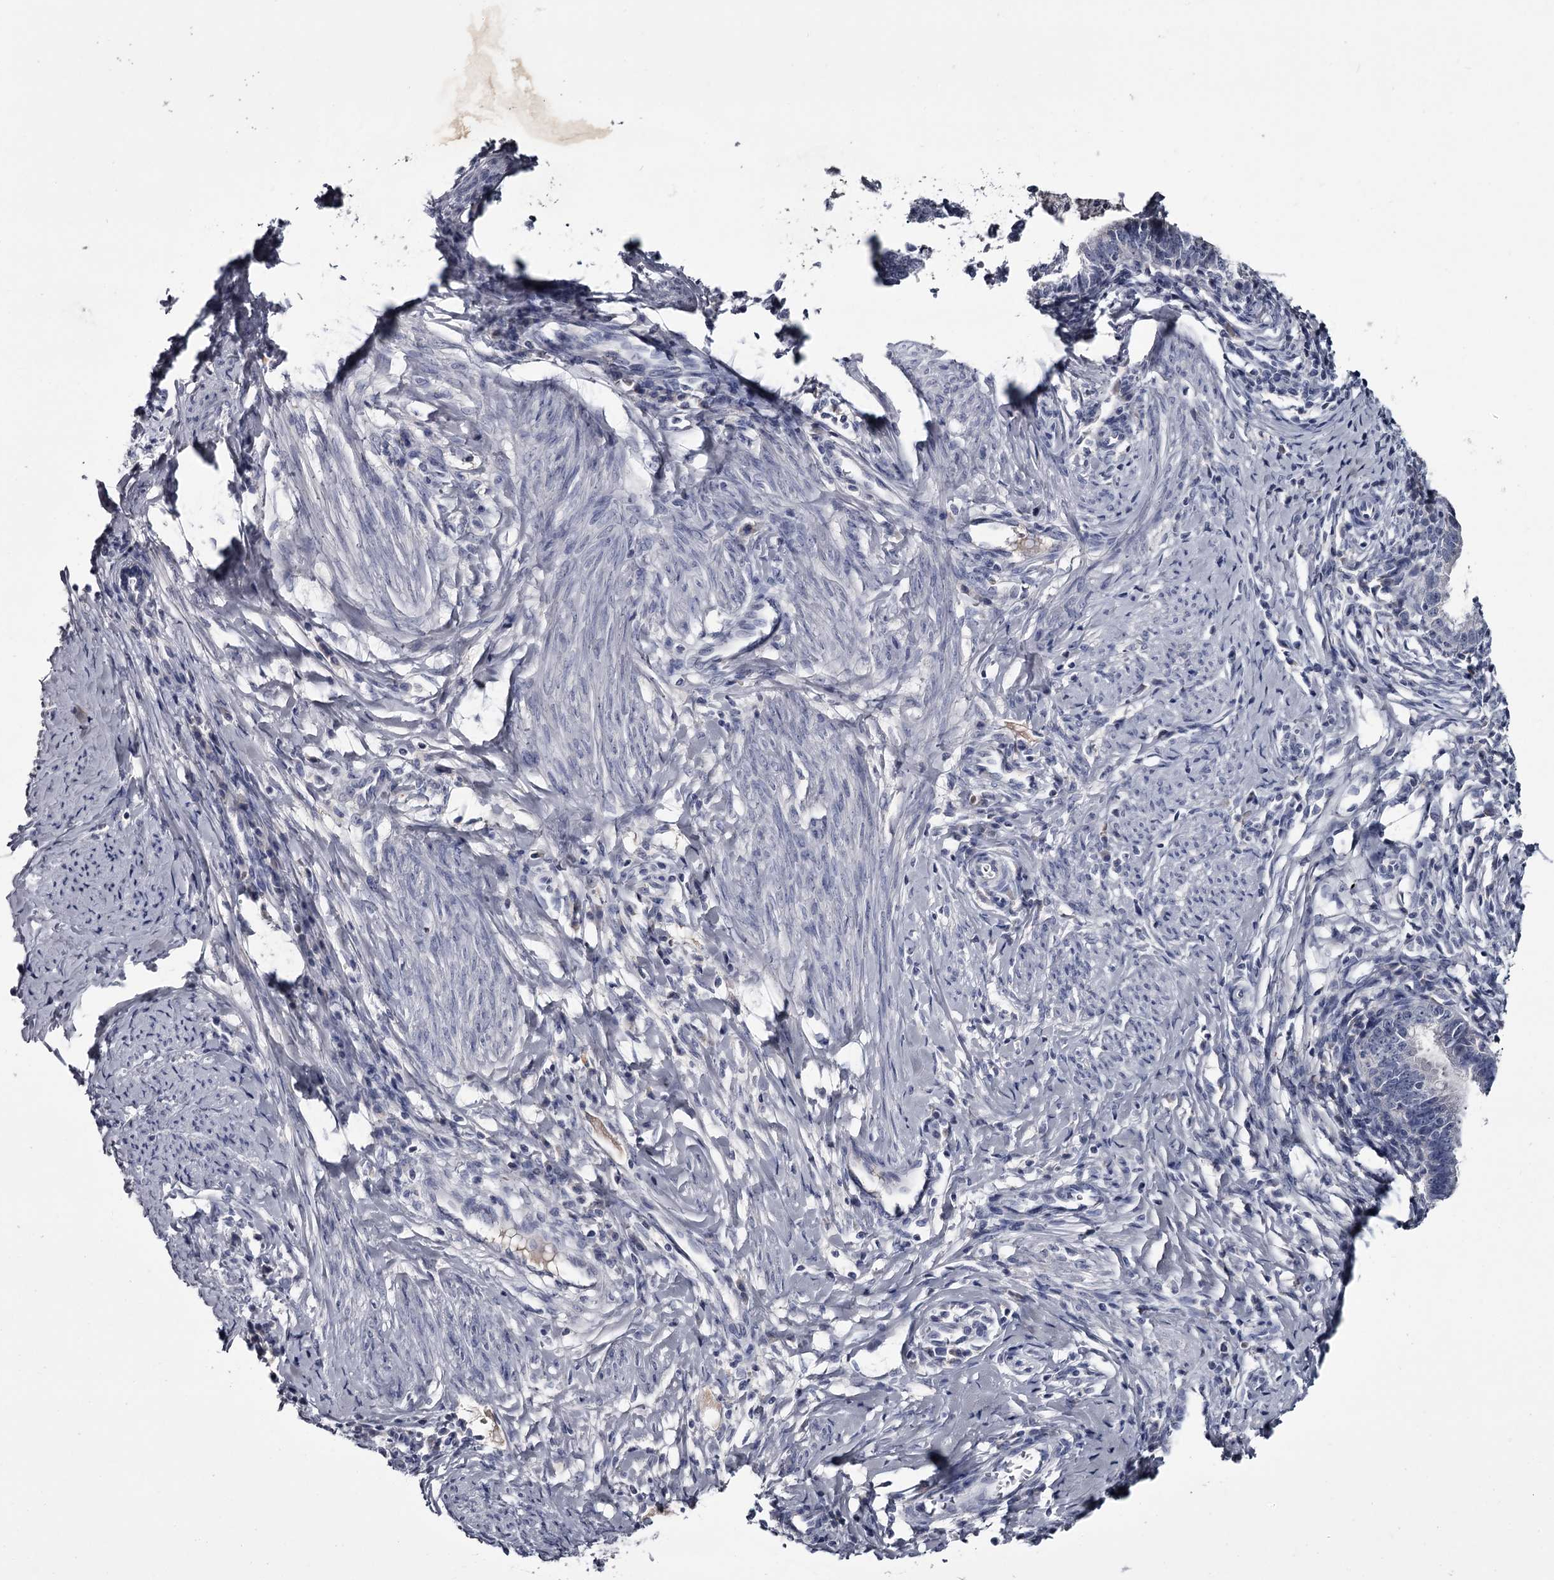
{"staining": {"intensity": "negative", "quantity": "none", "location": "none"}, "tissue": "cervical cancer", "cell_type": "Tumor cells", "image_type": "cancer", "snomed": [{"axis": "morphology", "description": "Adenocarcinoma, NOS"}, {"axis": "topography", "description": "Cervix"}], "caption": "DAB (3,3'-diaminobenzidine) immunohistochemical staining of human cervical adenocarcinoma shows no significant staining in tumor cells.", "gene": "DAO", "patient": {"sex": "female", "age": 36}}